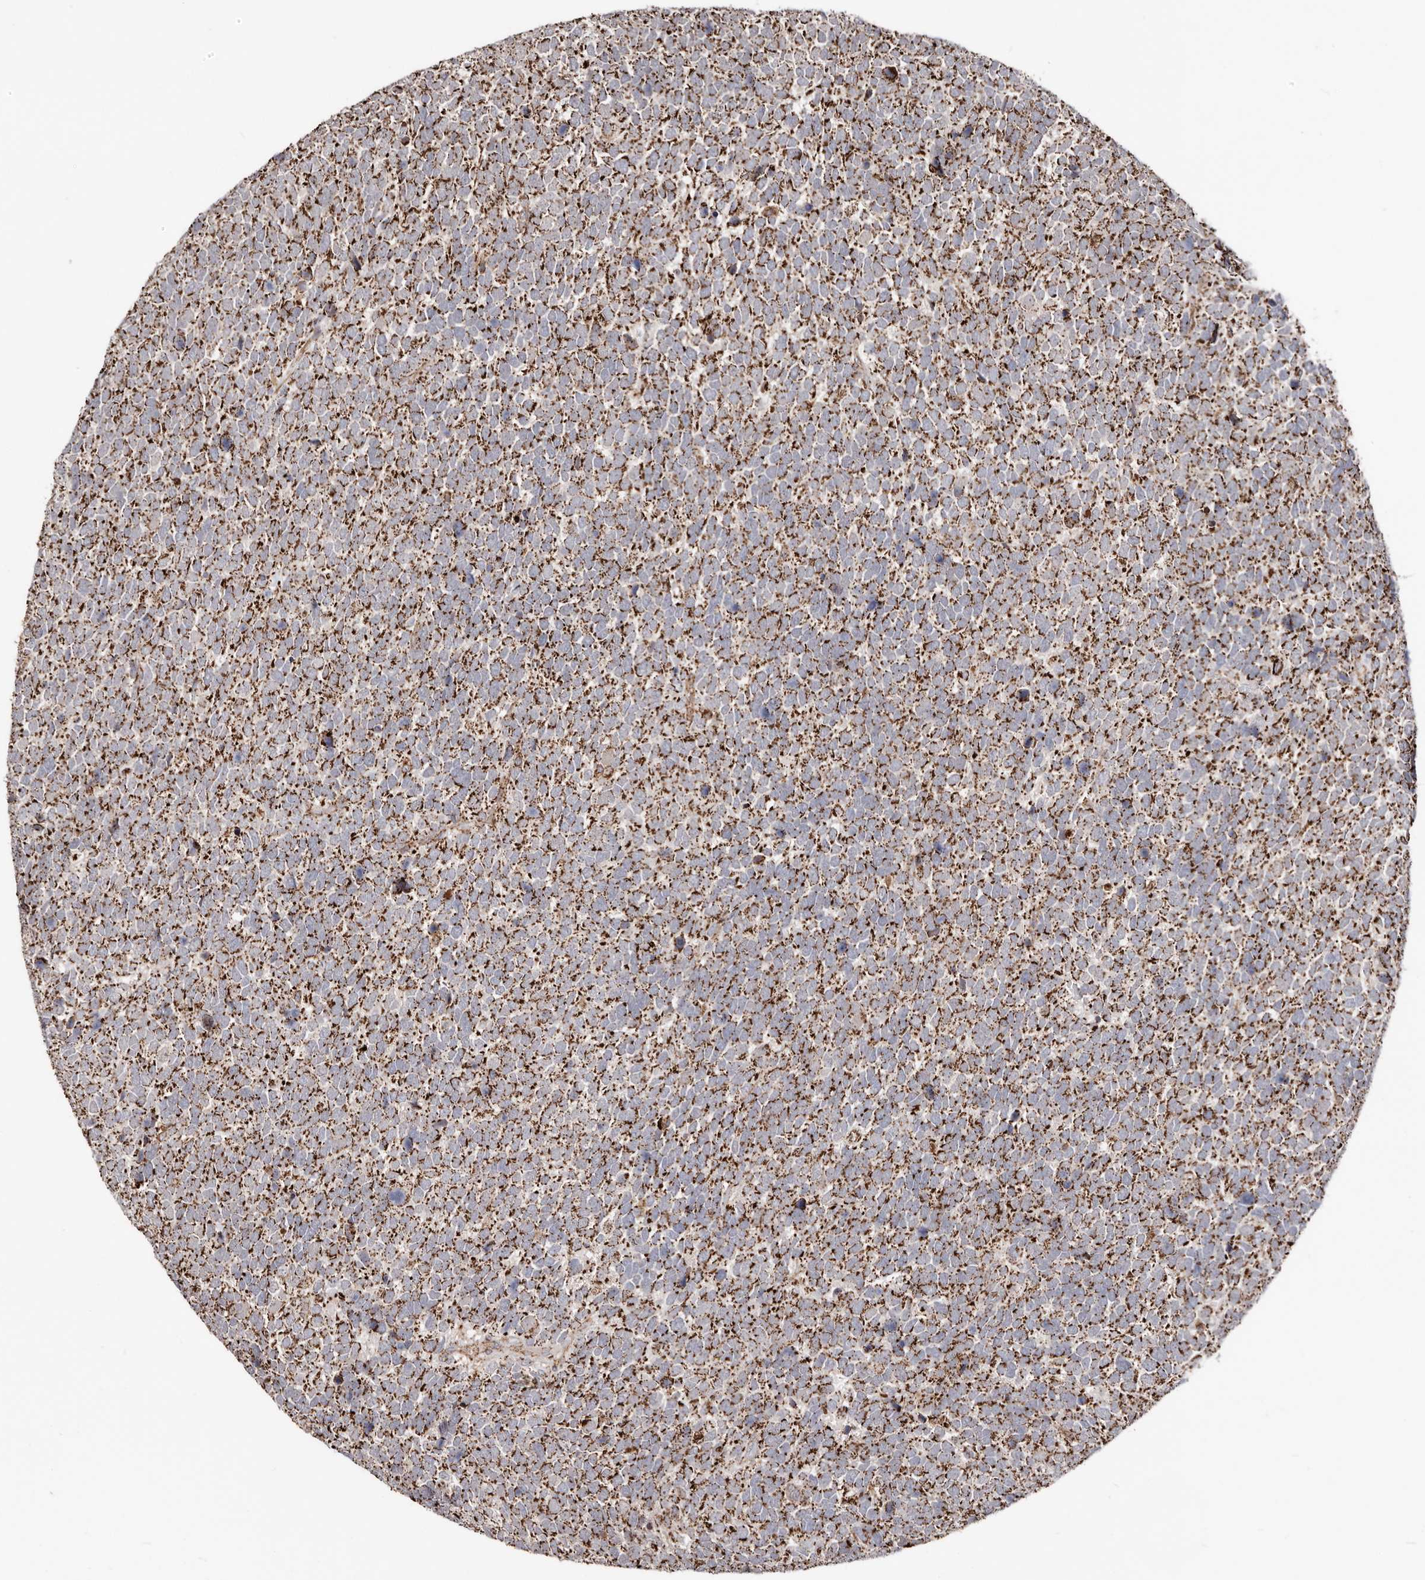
{"staining": {"intensity": "strong", "quantity": ">75%", "location": "cytoplasmic/membranous"}, "tissue": "urothelial cancer", "cell_type": "Tumor cells", "image_type": "cancer", "snomed": [{"axis": "morphology", "description": "Urothelial carcinoma, High grade"}, {"axis": "topography", "description": "Urinary bladder"}], "caption": "DAB immunohistochemical staining of human urothelial carcinoma (high-grade) exhibits strong cytoplasmic/membranous protein staining in approximately >75% of tumor cells. The staining was performed using DAB, with brown indicating positive protein expression. Nuclei are stained blue with hematoxylin.", "gene": "PRKACB", "patient": {"sex": "female", "age": 82}}